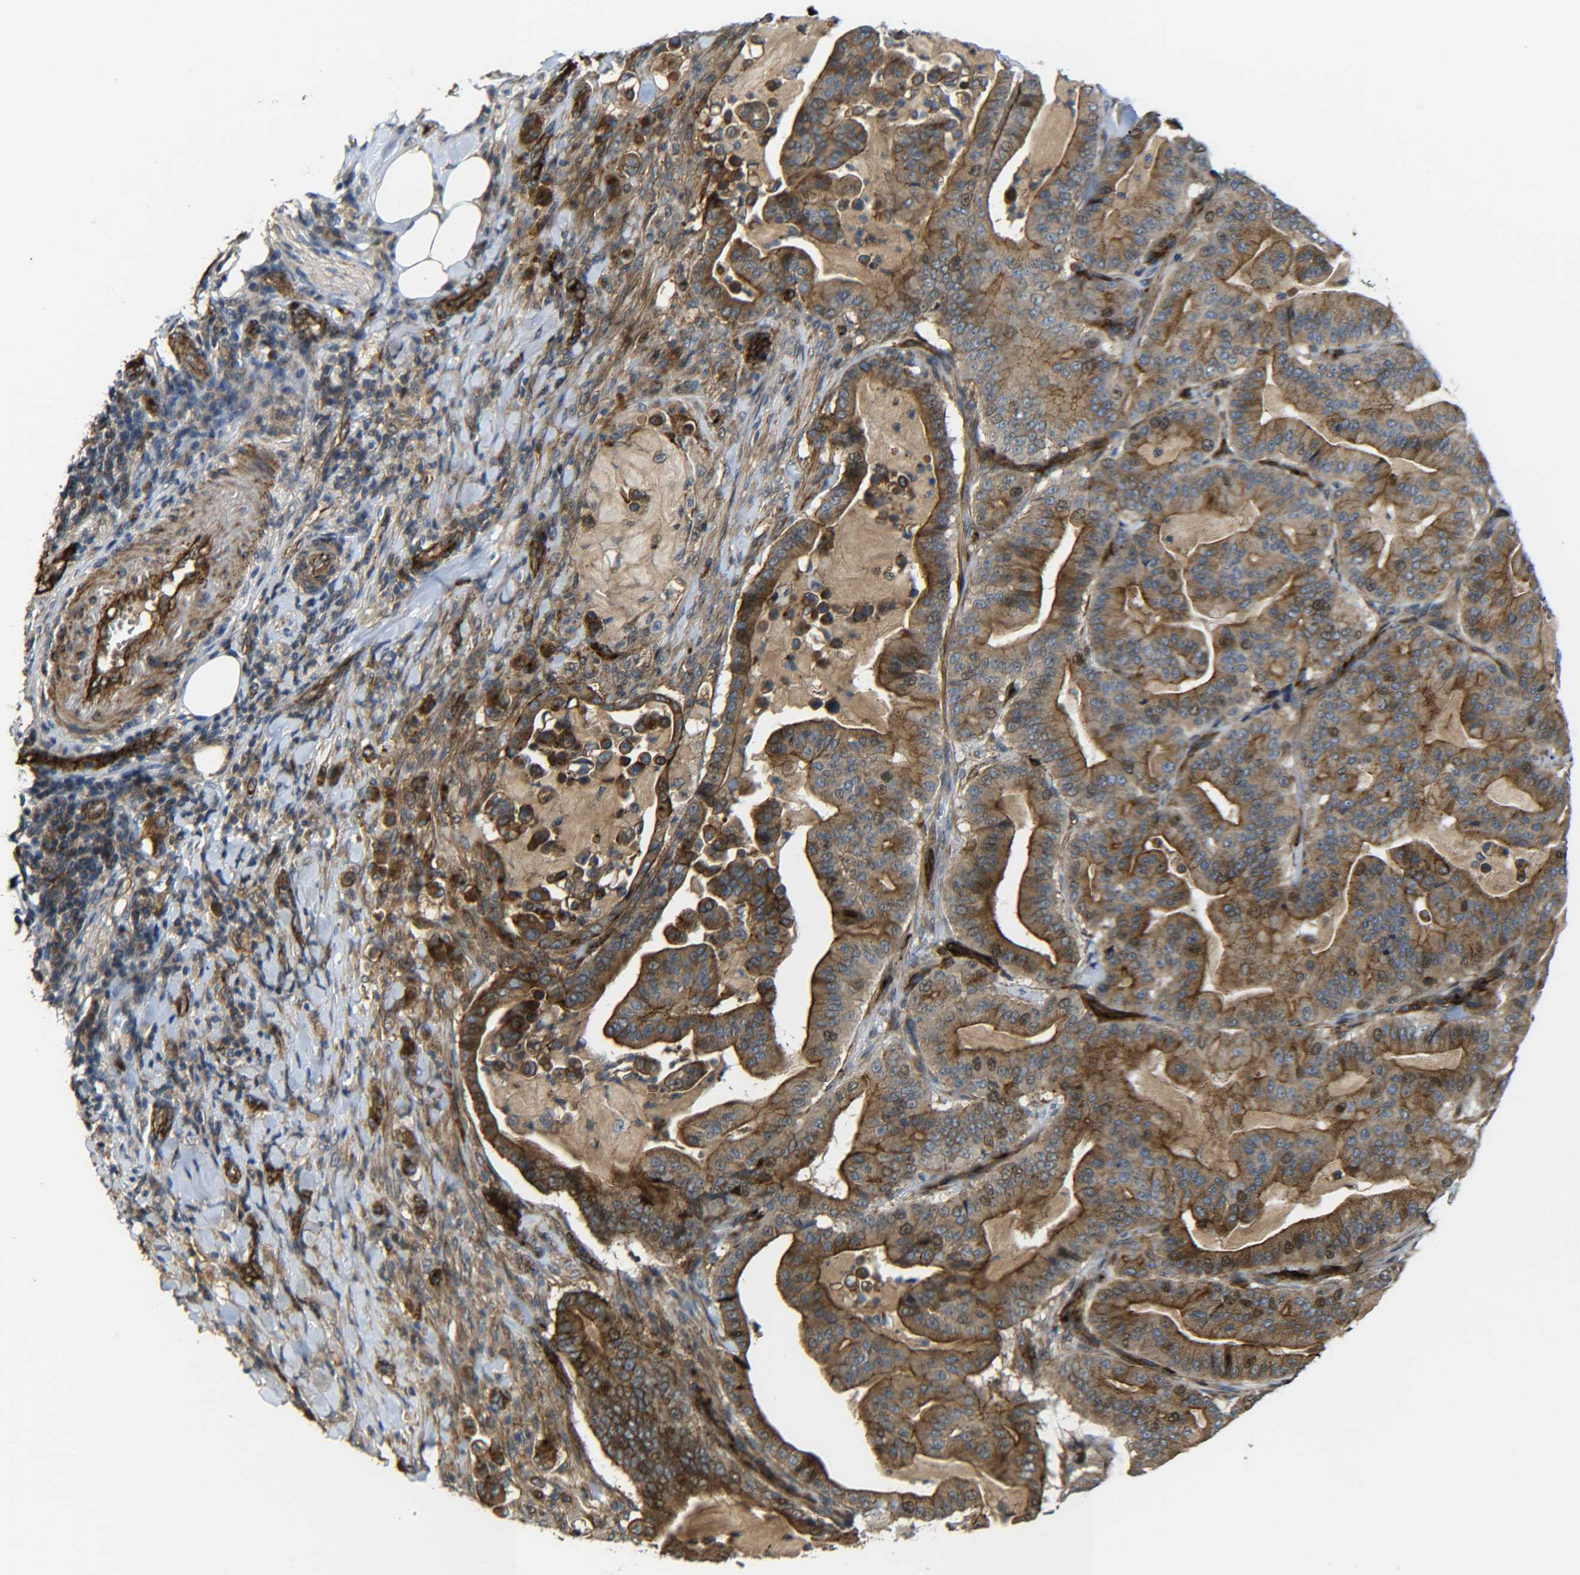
{"staining": {"intensity": "moderate", "quantity": ">75%", "location": "cytoplasmic/membranous"}, "tissue": "pancreatic cancer", "cell_type": "Tumor cells", "image_type": "cancer", "snomed": [{"axis": "morphology", "description": "Adenocarcinoma, NOS"}, {"axis": "topography", "description": "Pancreas"}], "caption": "Immunohistochemistry (IHC) of pancreatic cancer (adenocarcinoma) reveals medium levels of moderate cytoplasmic/membranous positivity in approximately >75% of tumor cells. Immunohistochemistry stains the protein in brown and the nuclei are stained blue.", "gene": "ECE1", "patient": {"sex": "male", "age": 63}}